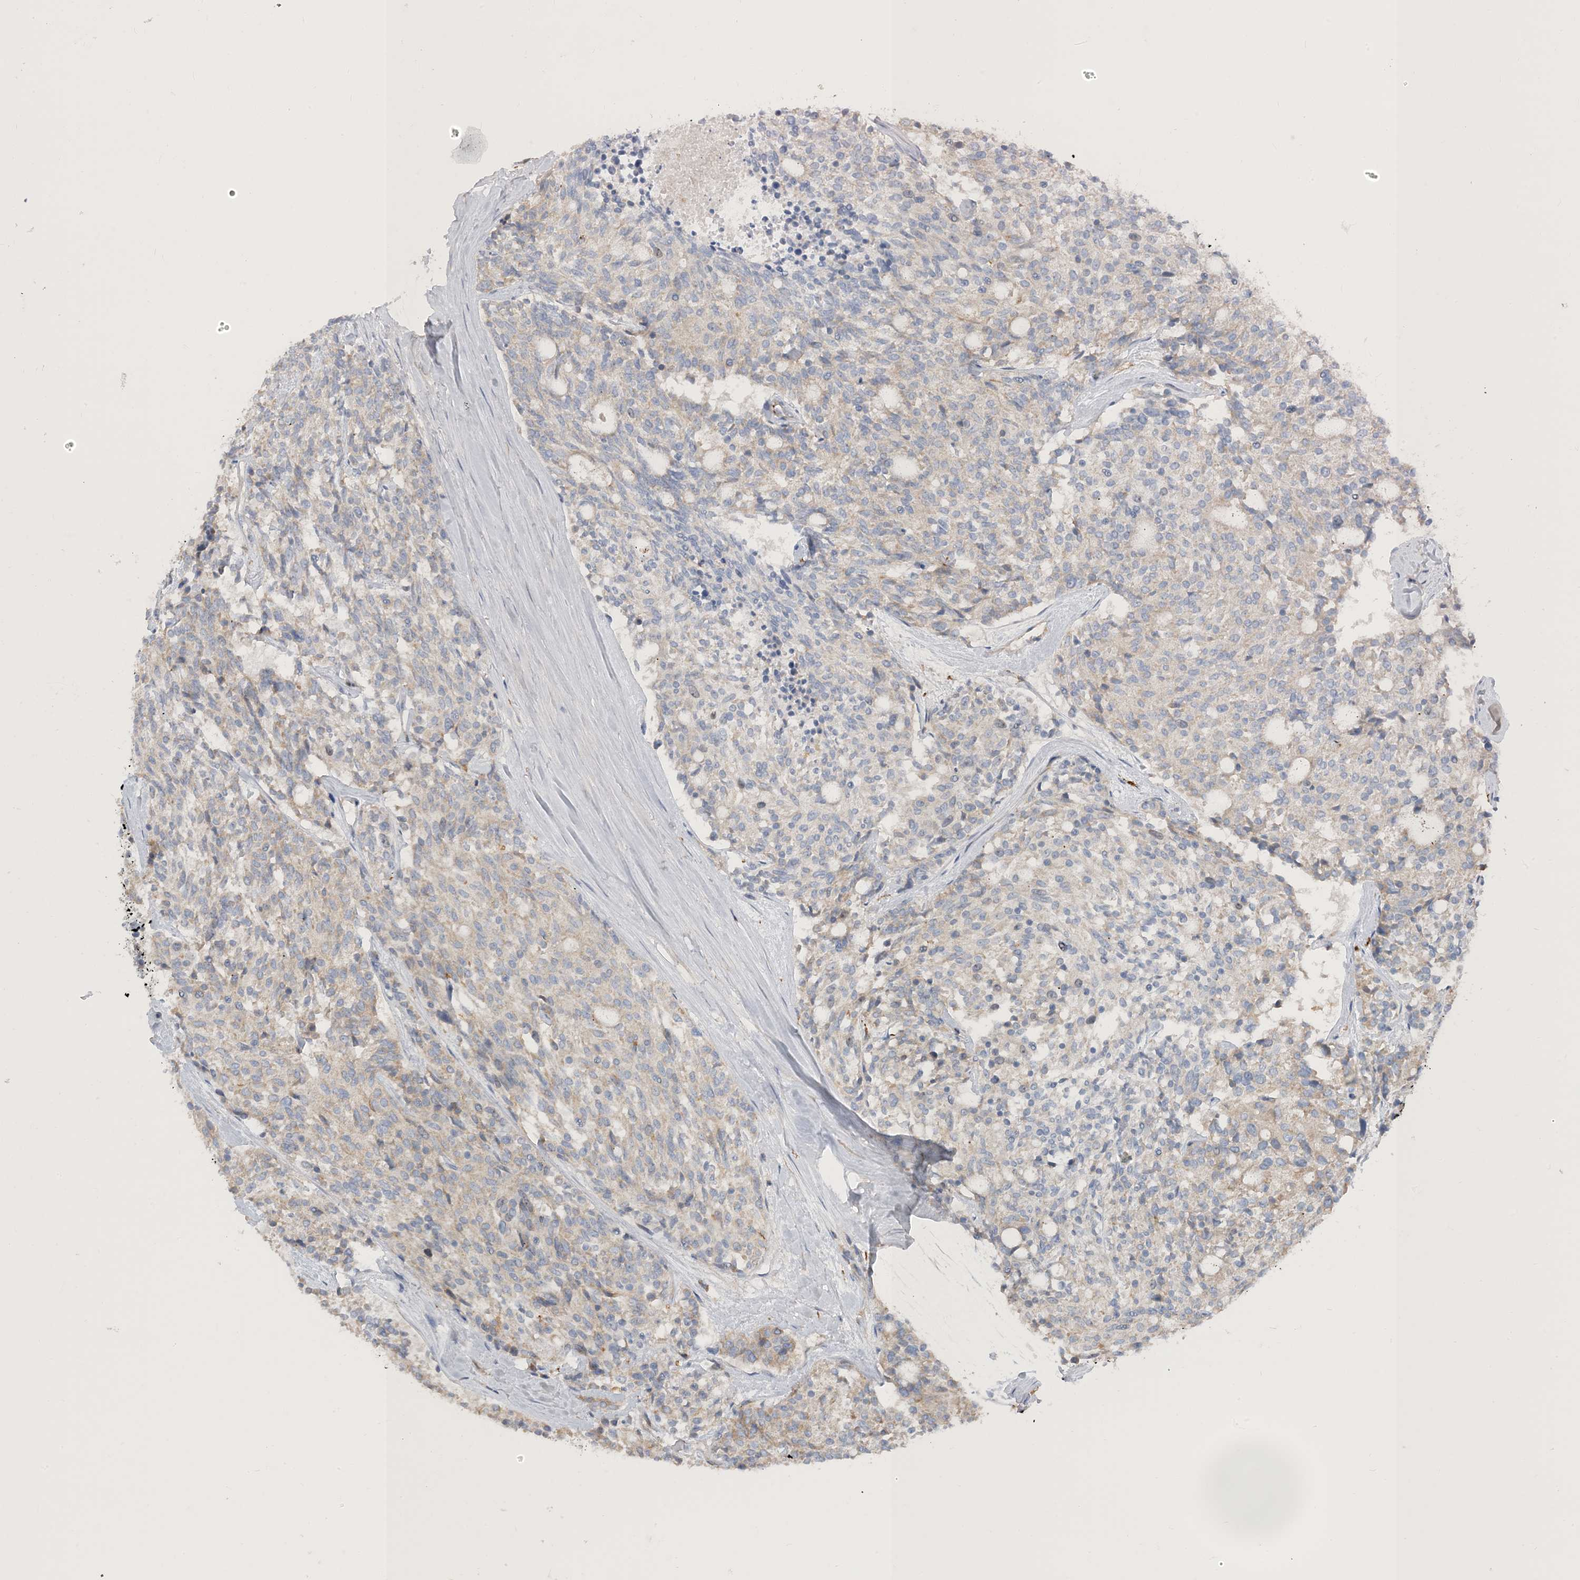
{"staining": {"intensity": "negative", "quantity": "none", "location": "none"}, "tissue": "carcinoid", "cell_type": "Tumor cells", "image_type": "cancer", "snomed": [{"axis": "morphology", "description": "Carcinoid, malignant, NOS"}, {"axis": "topography", "description": "Pancreas"}], "caption": "Carcinoid was stained to show a protein in brown. There is no significant staining in tumor cells.", "gene": "PEAR1", "patient": {"sex": "female", "age": 54}}